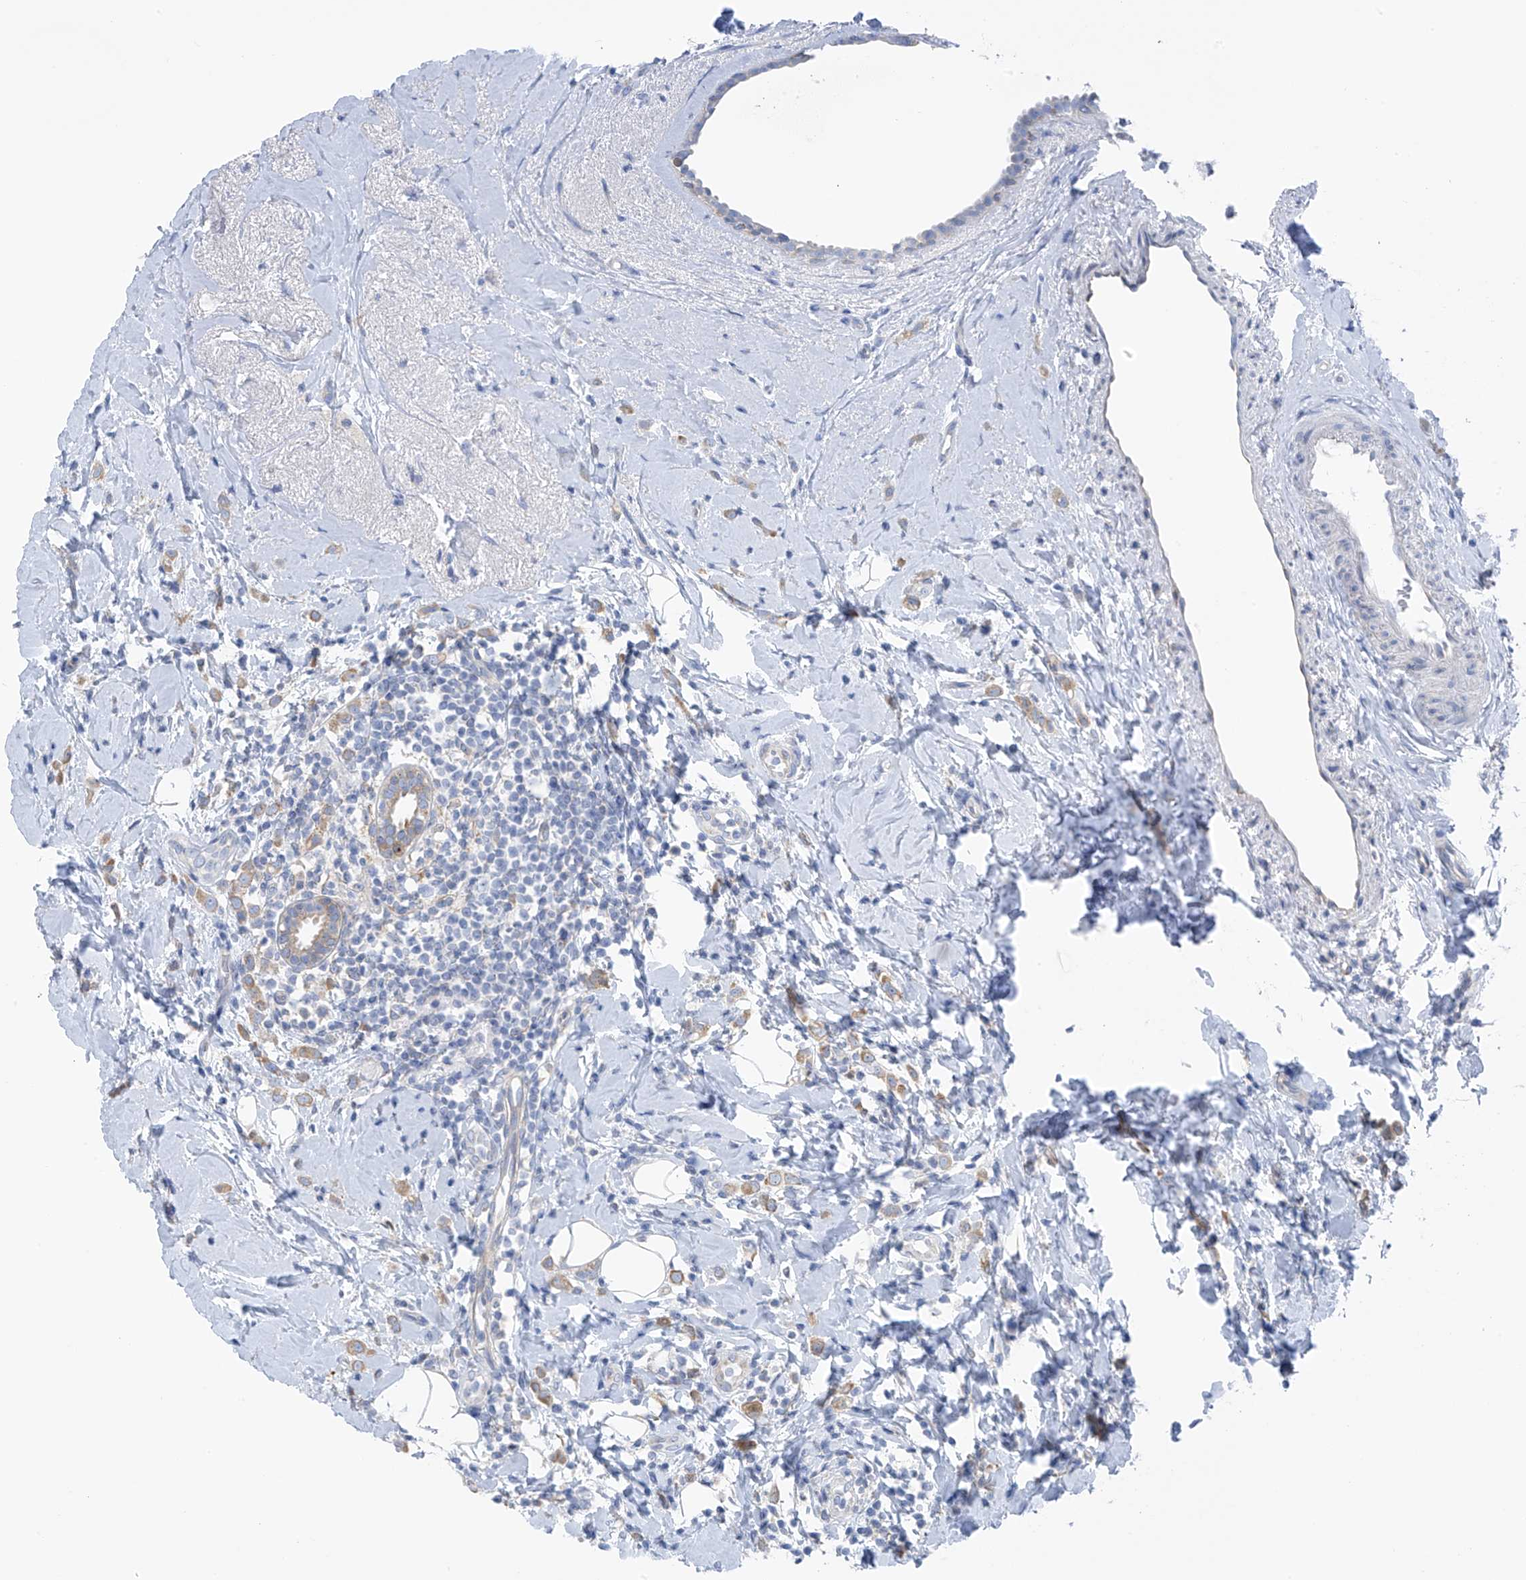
{"staining": {"intensity": "moderate", "quantity": ">75%", "location": "cytoplasmic/membranous"}, "tissue": "breast cancer", "cell_type": "Tumor cells", "image_type": "cancer", "snomed": [{"axis": "morphology", "description": "Lobular carcinoma"}, {"axis": "topography", "description": "Breast"}], "caption": "About >75% of tumor cells in lobular carcinoma (breast) reveal moderate cytoplasmic/membranous protein expression as visualized by brown immunohistochemical staining.", "gene": "RCN2", "patient": {"sex": "female", "age": 47}}